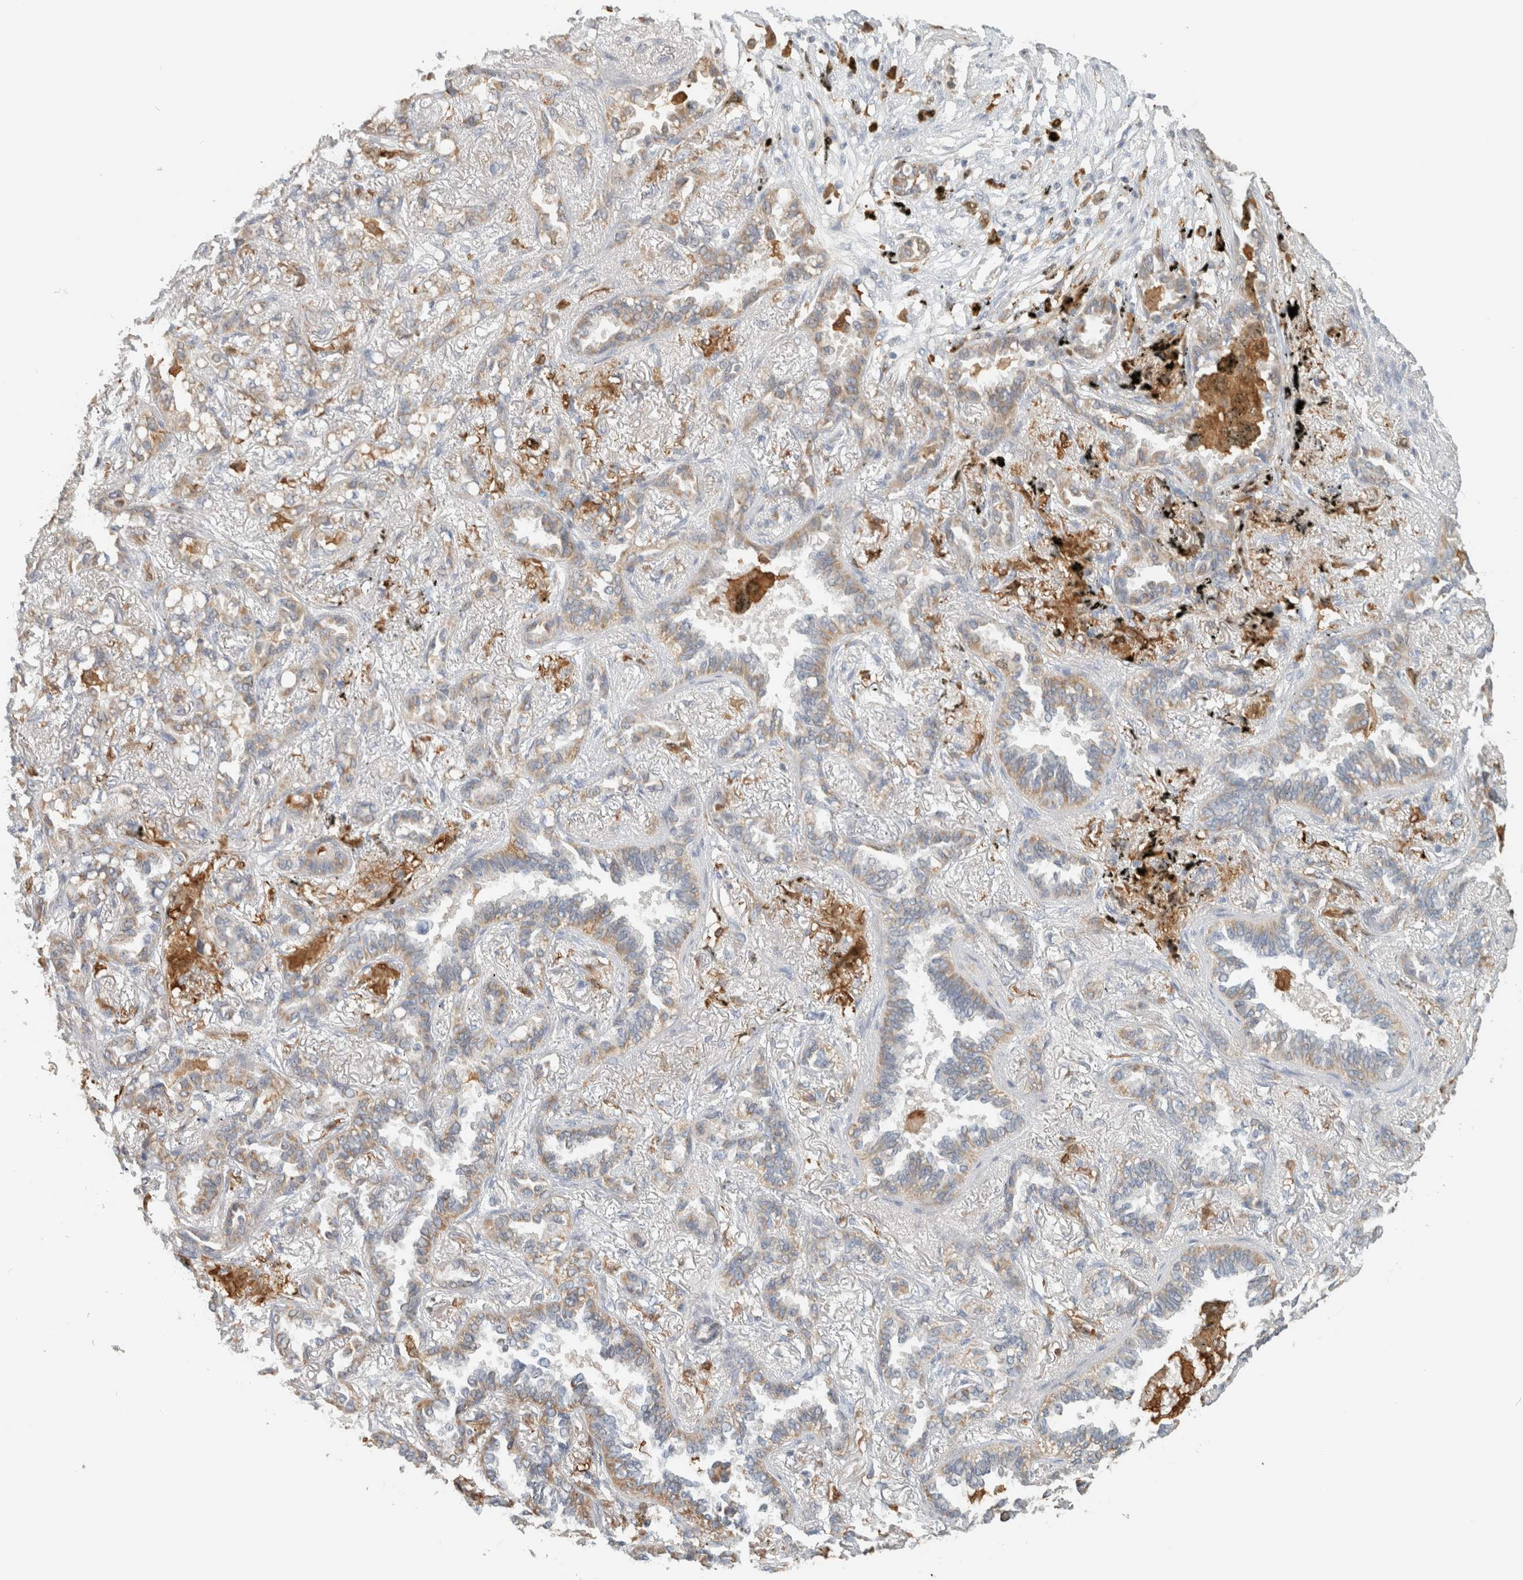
{"staining": {"intensity": "weak", "quantity": "25%-75%", "location": "cytoplasmic/membranous"}, "tissue": "lung cancer", "cell_type": "Tumor cells", "image_type": "cancer", "snomed": [{"axis": "morphology", "description": "Adenocarcinoma, NOS"}, {"axis": "topography", "description": "Lung"}], "caption": "High-power microscopy captured an immunohistochemistry image of lung cancer (adenocarcinoma), revealing weak cytoplasmic/membranous staining in about 25%-75% of tumor cells.", "gene": "CAPG", "patient": {"sex": "male", "age": 59}}